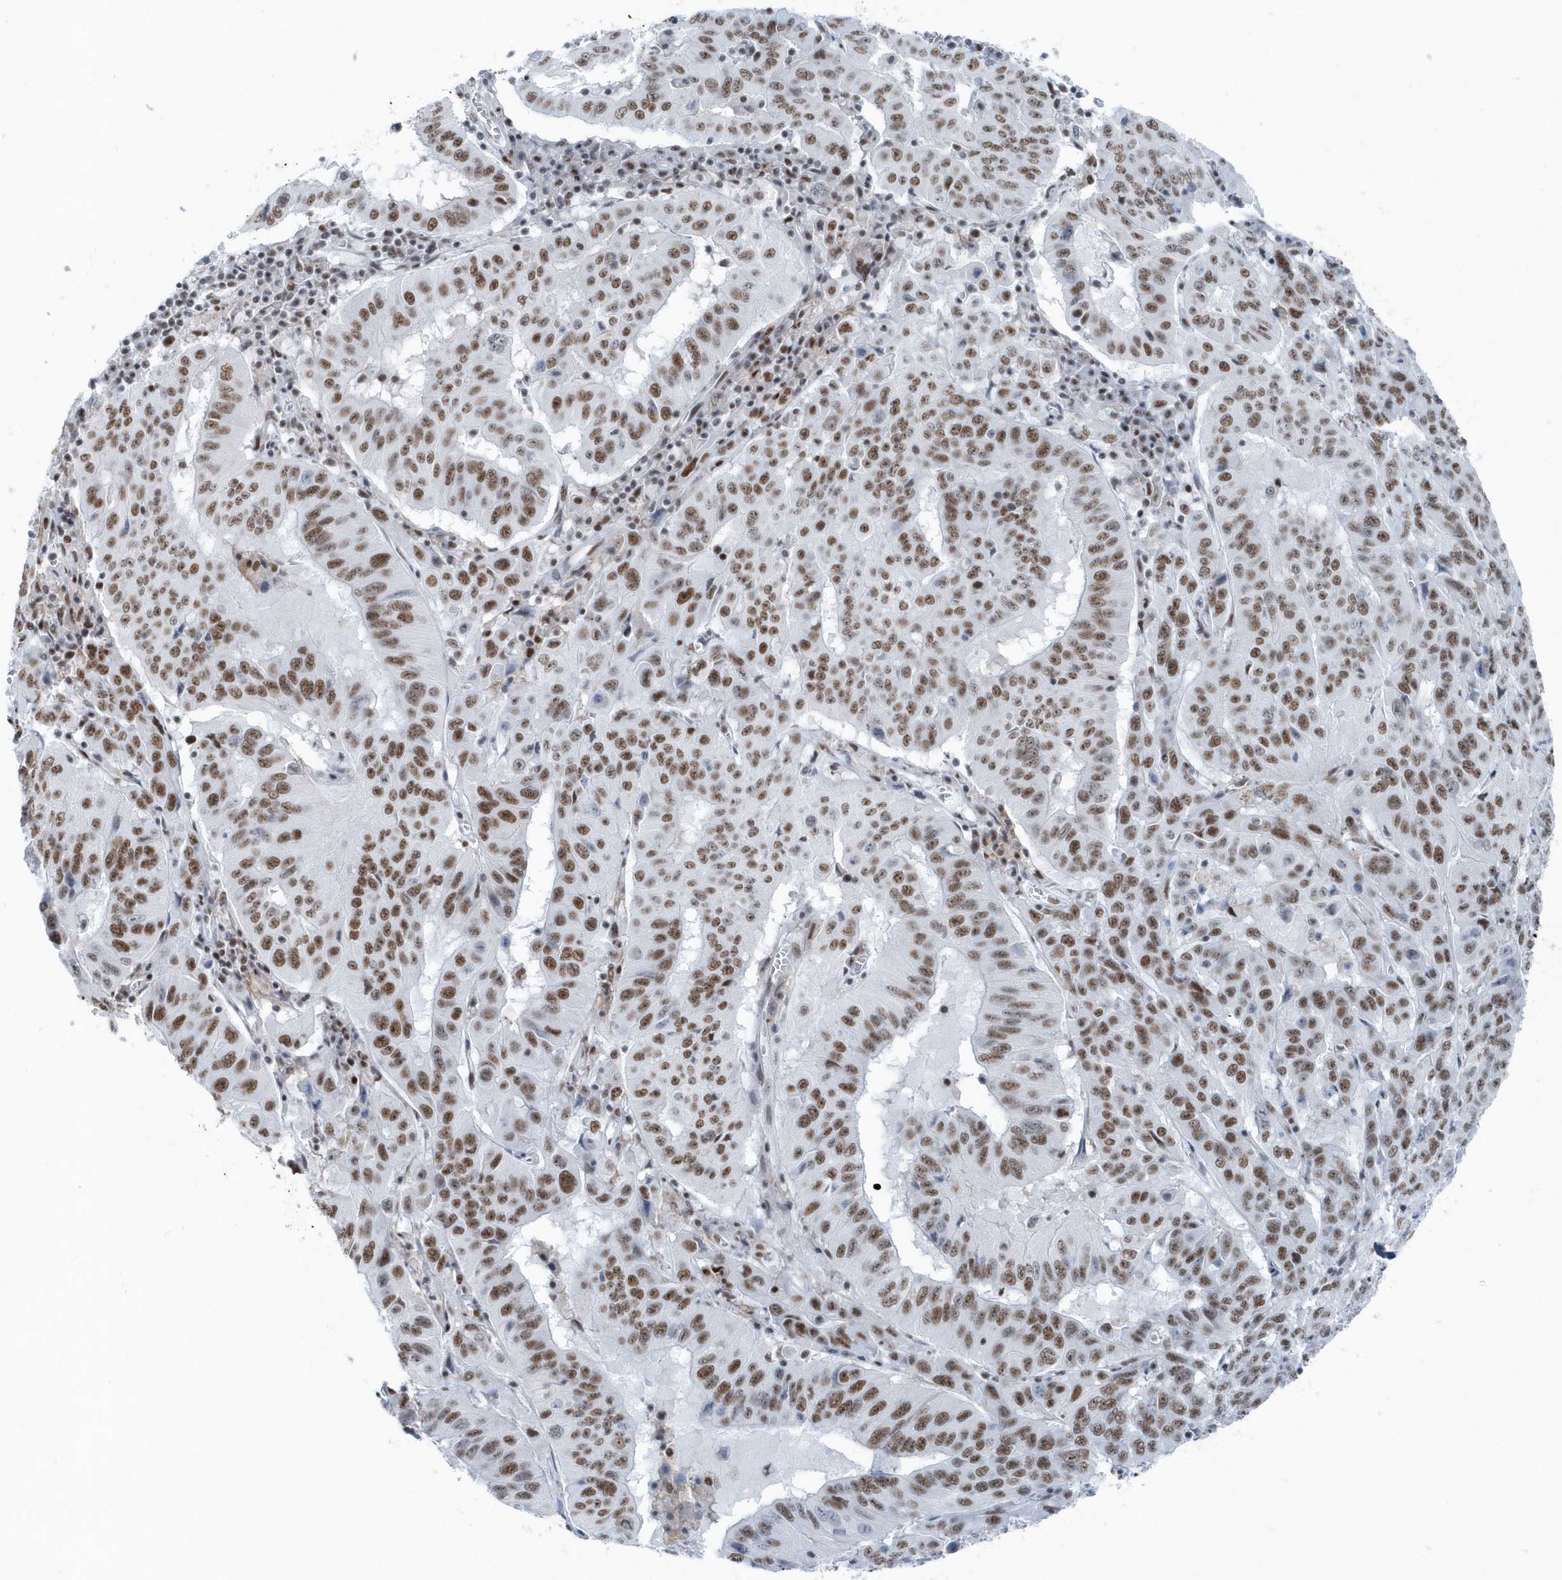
{"staining": {"intensity": "moderate", "quantity": ">75%", "location": "nuclear"}, "tissue": "pancreatic cancer", "cell_type": "Tumor cells", "image_type": "cancer", "snomed": [{"axis": "morphology", "description": "Adenocarcinoma, NOS"}, {"axis": "topography", "description": "Pancreas"}], "caption": "IHC histopathology image of pancreatic cancer stained for a protein (brown), which reveals medium levels of moderate nuclear staining in approximately >75% of tumor cells.", "gene": "FIP1L1", "patient": {"sex": "male", "age": 63}}